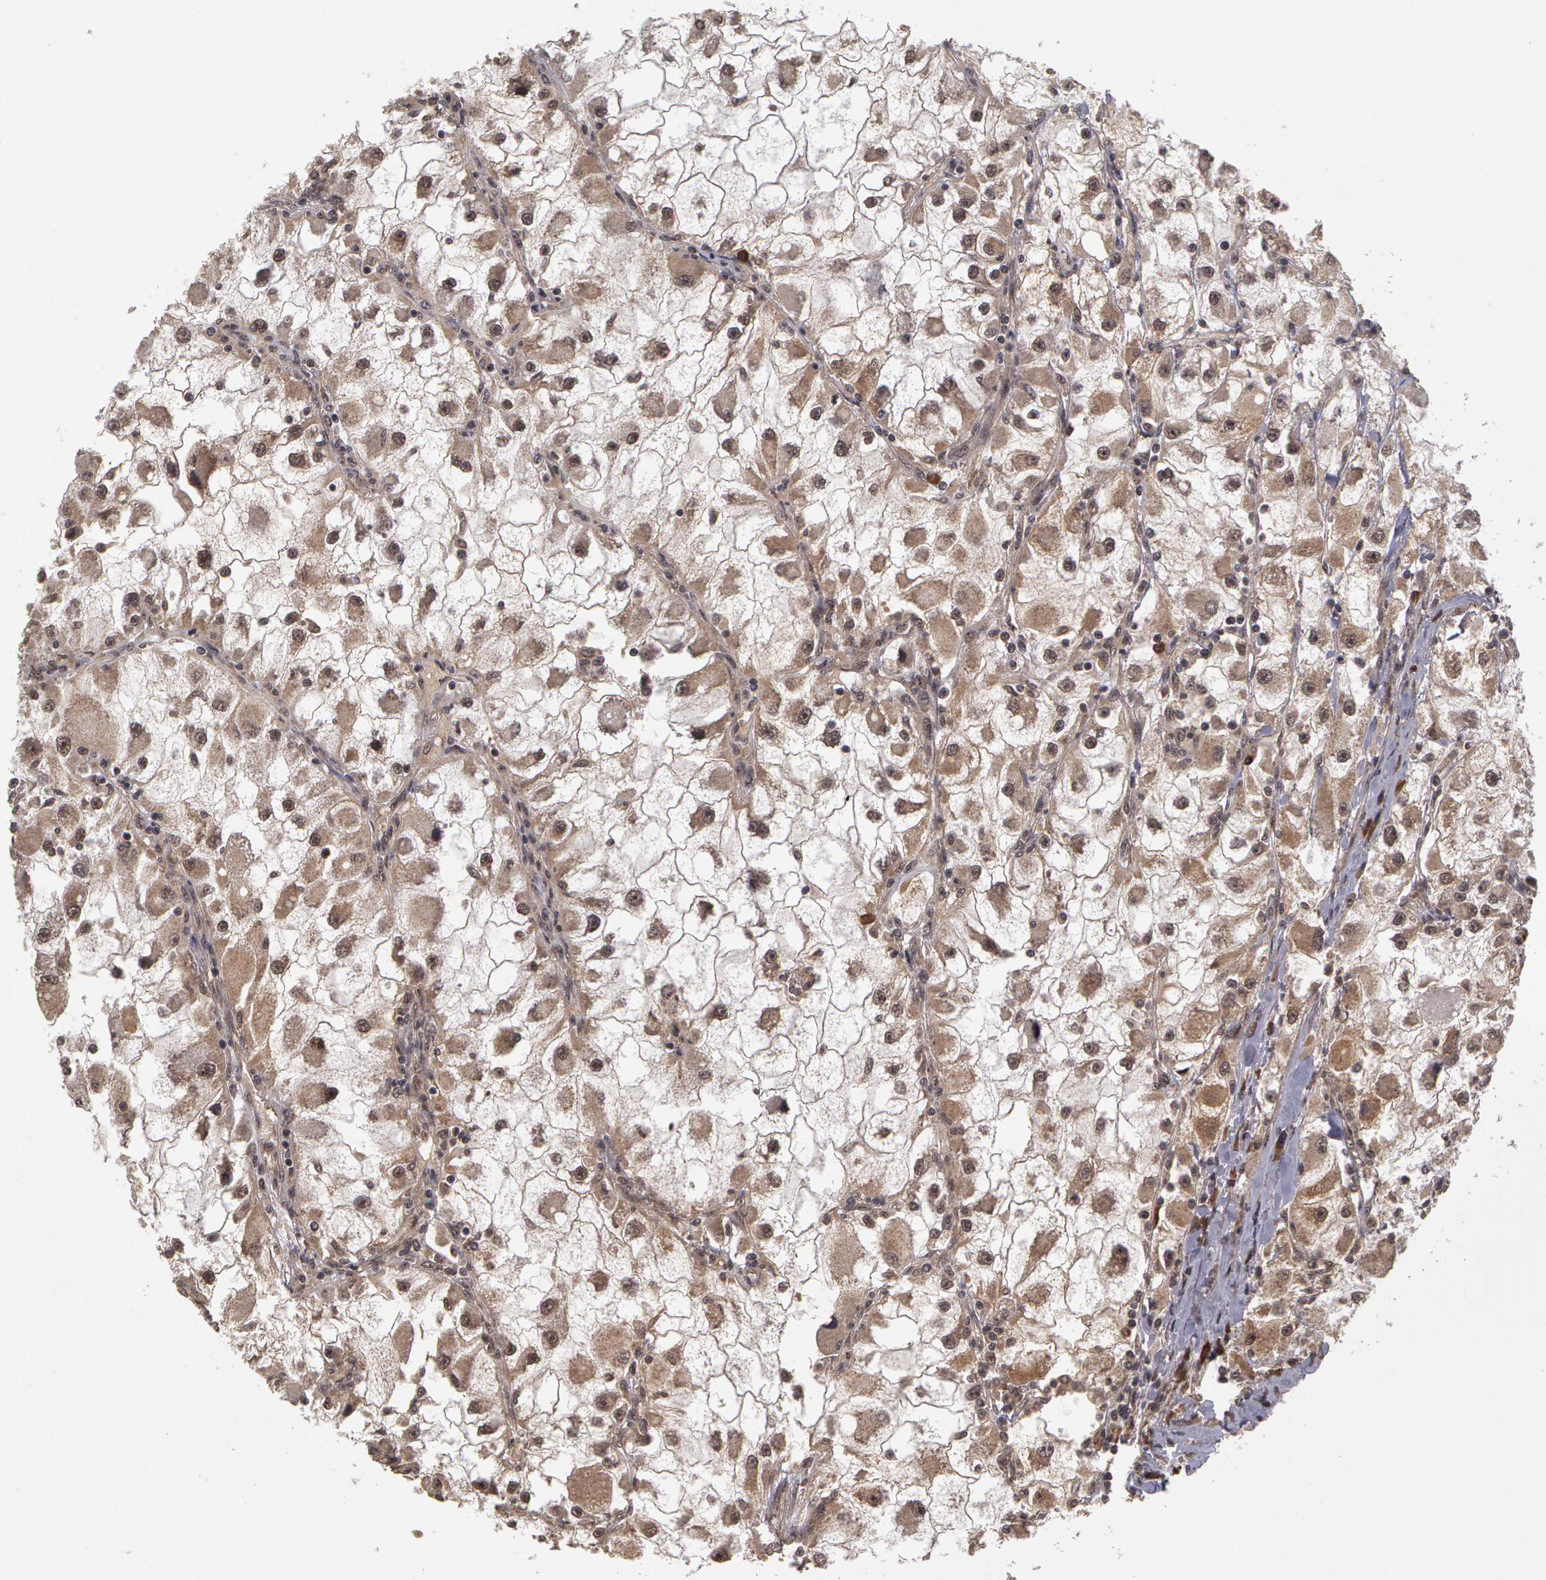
{"staining": {"intensity": "moderate", "quantity": "25%-75%", "location": "cytoplasmic/membranous,nuclear"}, "tissue": "renal cancer", "cell_type": "Tumor cells", "image_type": "cancer", "snomed": [{"axis": "morphology", "description": "Adenocarcinoma, NOS"}, {"axis": "topography", "description": "Kidney"}], "caption": "Immunohistochemical staining of human renal adenocarcinoma exhibits moderate cytoplasmic/membranous and nuclear protein staining in approximately 25%-75% of tumor cells.", "gene": "GLIS1", "patient": {"sex": "female", "age": 73}}